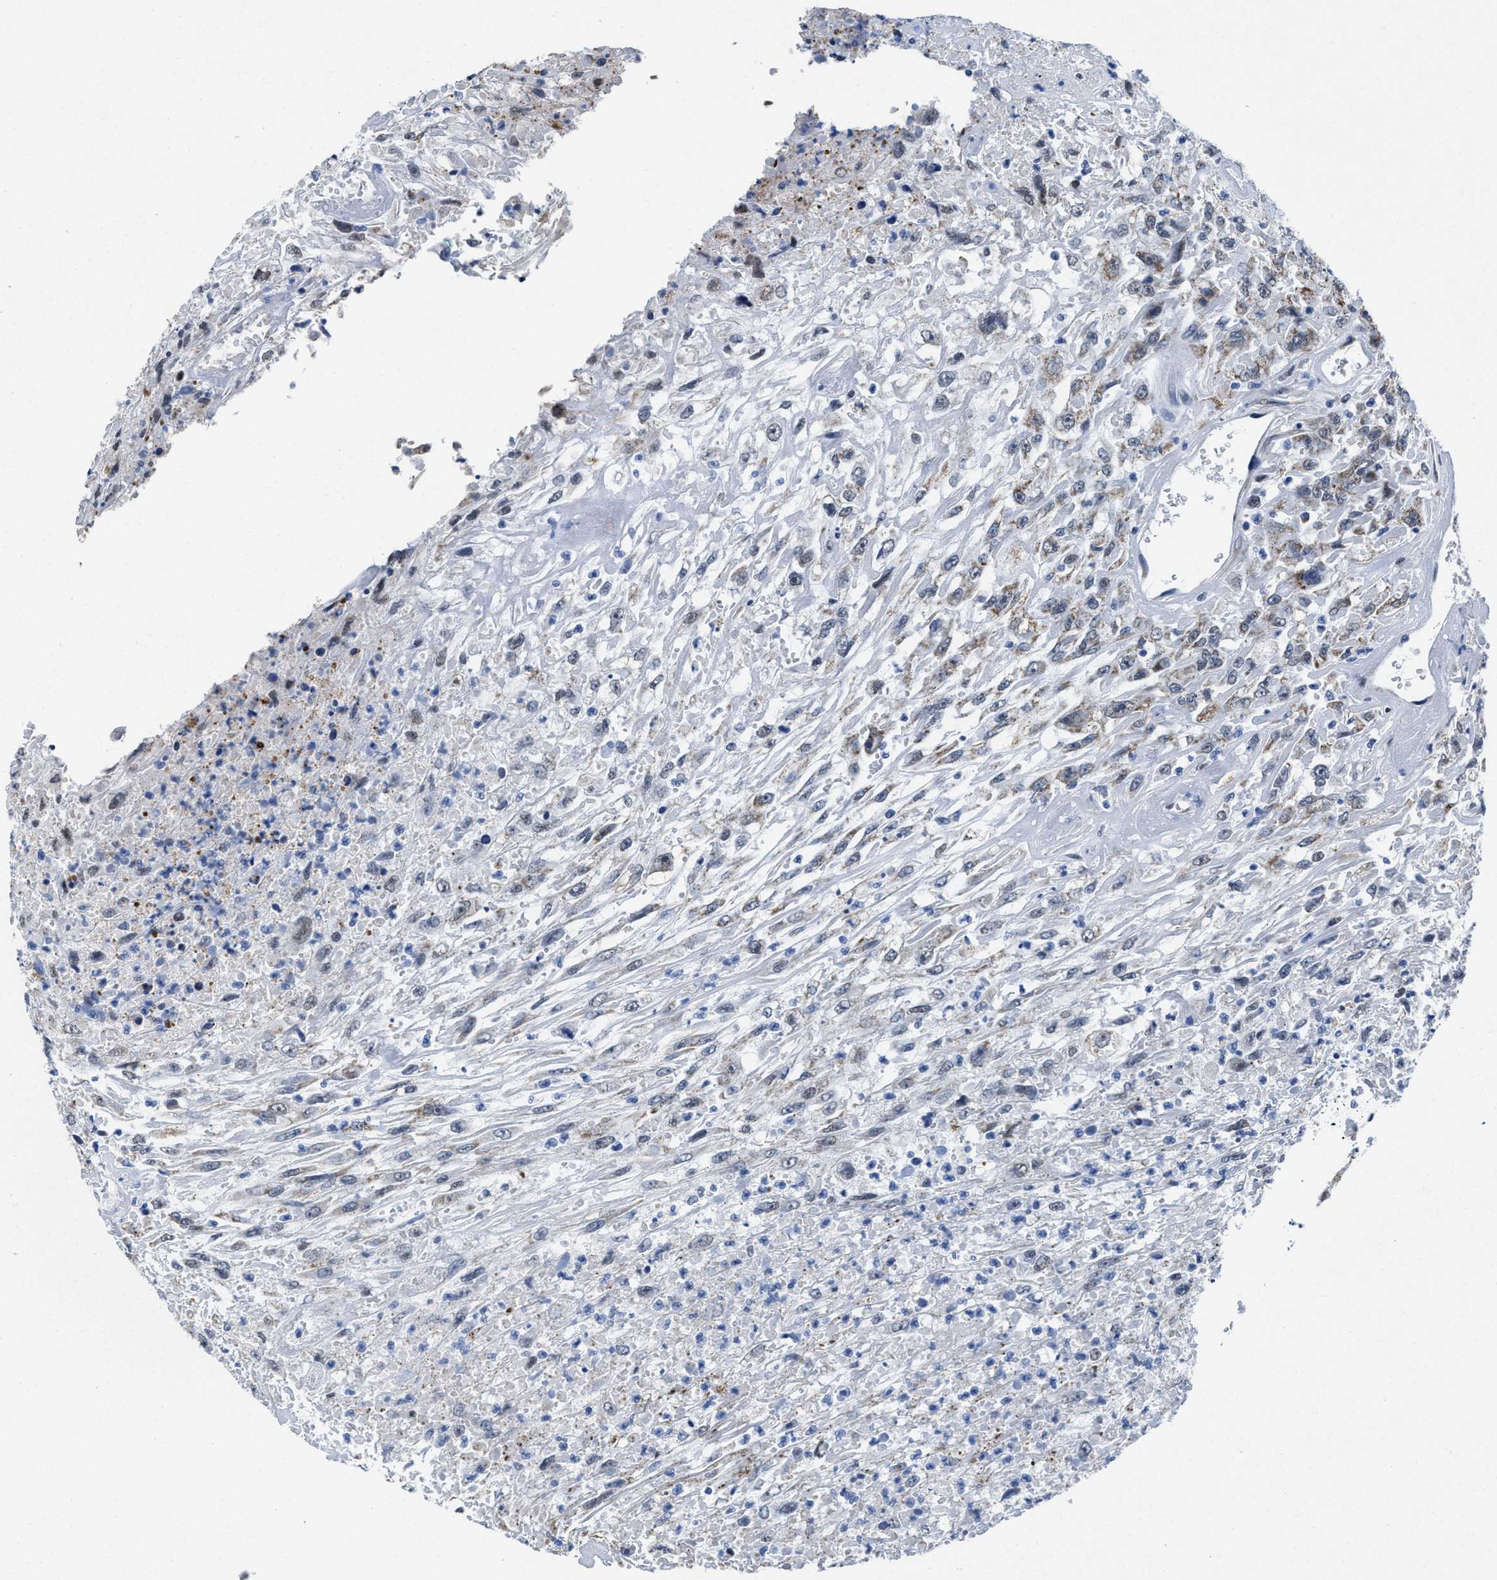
{"staining": {"intensity": "moderate", "quantity": "<25%", "location": "cytoplasmic/membranous"}, "tissue": "urothelial cancer", "cell_type": "Tumor cells", "image_type": "cancer", "snomed": [{"axis": "morphology", "description": "Urothelial carcinoma, High grade"}, {"axis": "topography", "description": "Urinary bladder"}], "caption": "Immunohistochemistry (IHC) histopathology image of urothelial cancer stained for a protein (brown), which reveals low levels of moderate cytoplasmic/membranous positivity in about <25% of tumor cells.", "gene": "ID3", "patient": {"sex": "male", "age": 46}}